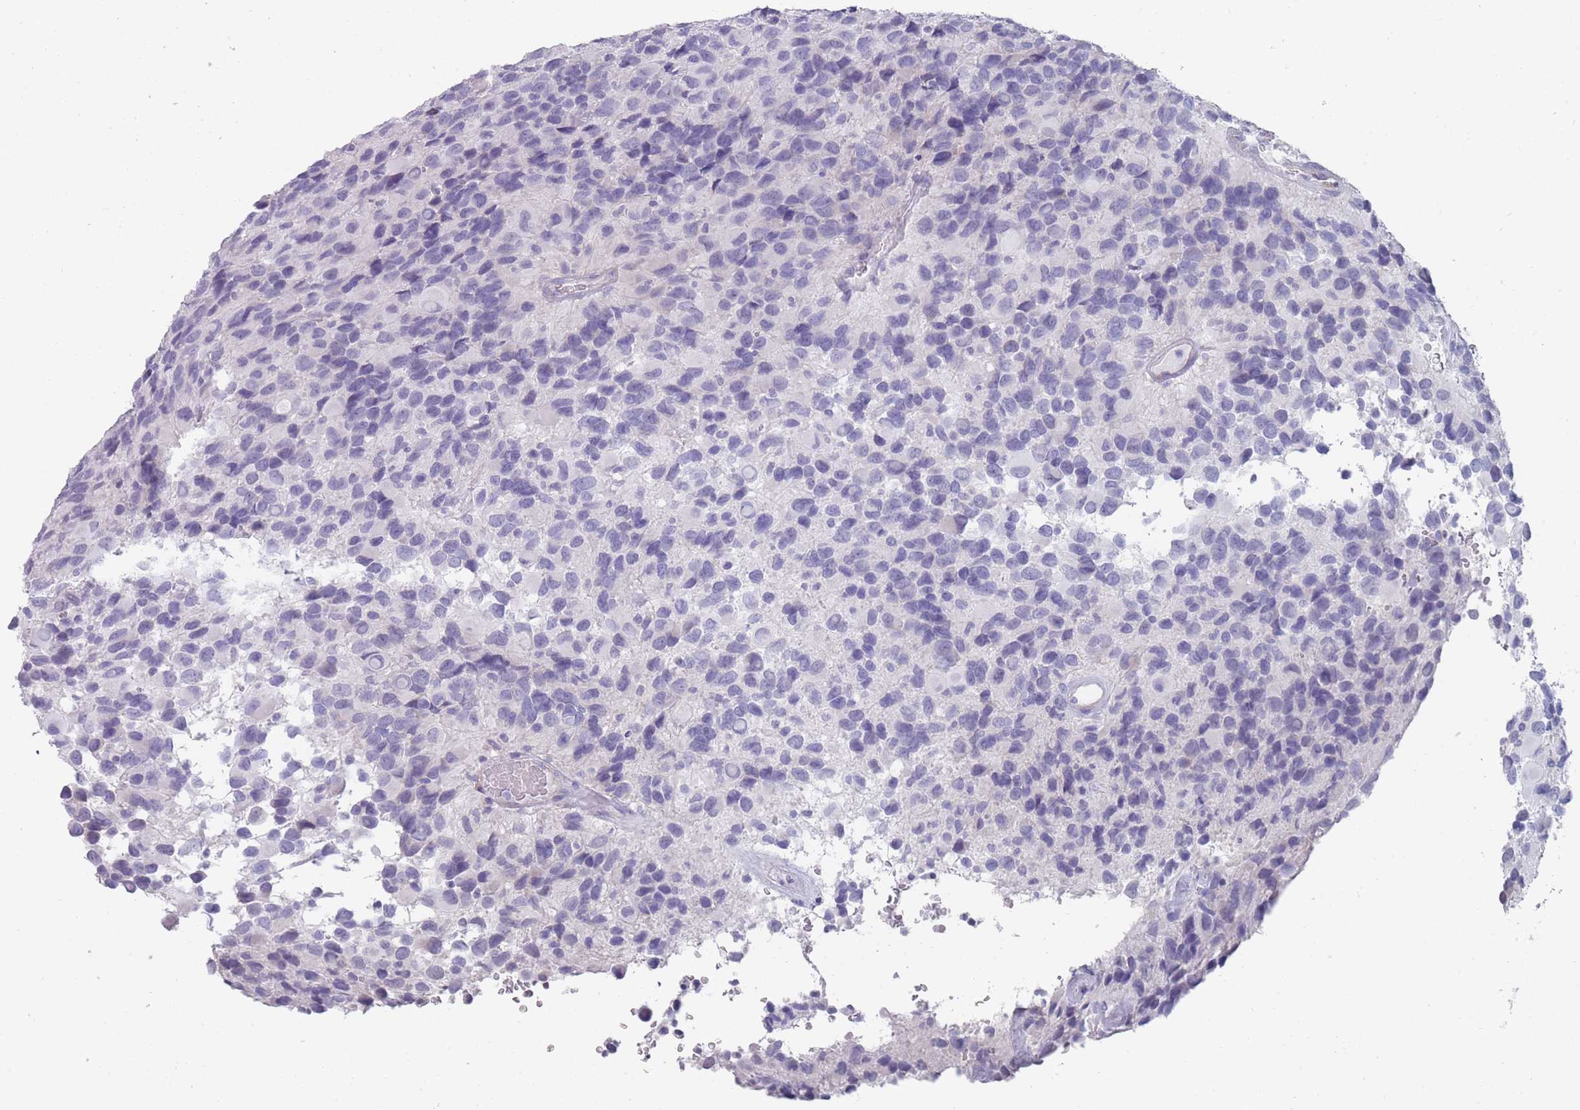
{"staining": {"intensity": "negative", "quantity": "none", "location": "none"}, "tissue": "glioma", "cell_type": "Tumor cells", "image_type": "cancer", "snomed": [{"axis": "morphology", "description": "Glioma, malignant, High grade"}, {"axis": "topography", "description": "Brain"}], "caption": "The histopathology image exhibits no staining of tumor cells in glioma. (Immunohistochemistry (ihc), brightfield microscopy, high magnification).", "gene": "PIGU", "patient": {"sex": "male", "age": 77}}